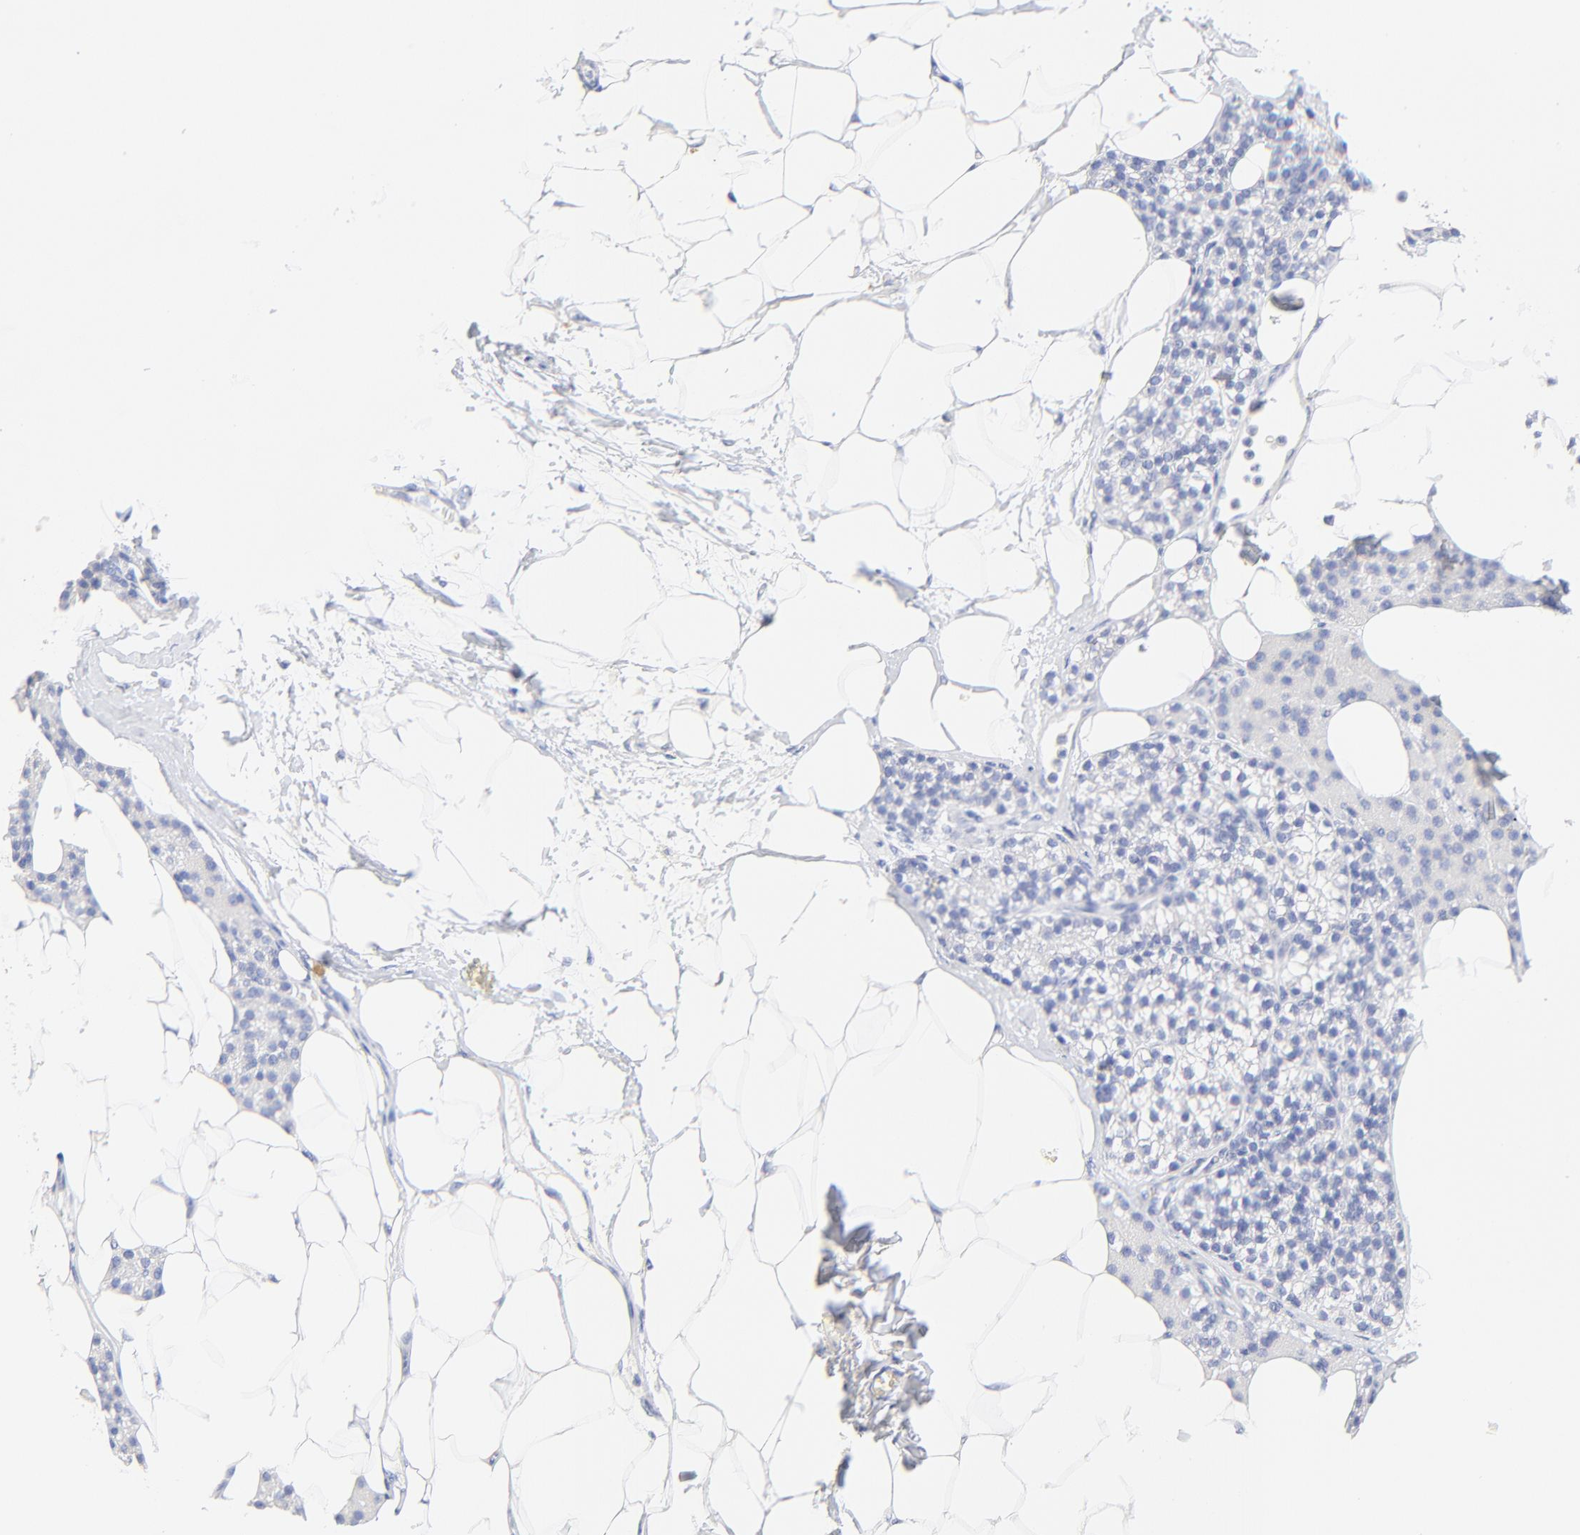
{"staining": {"intensity": "negative", "quantity": "none", "location": "none"}, "tissue": "skeletal muscle", "cell_type": "Myocytes", "image_type": "normal", "snomed": [{"axis": "morphology", "description": "Normal tissue, NOS"}, {"axis": "topography", "description": "Skeletal muscle"}, {"axis": "topography", "description": "Parathyroid gland"}], "caption": "Immunohistochemical staining of unremarkable skeletal muscle demonstrates no significant positivity in myocytes.", "gene": "SULT4A1", "patient": {"sex": "female", "age": 37}}